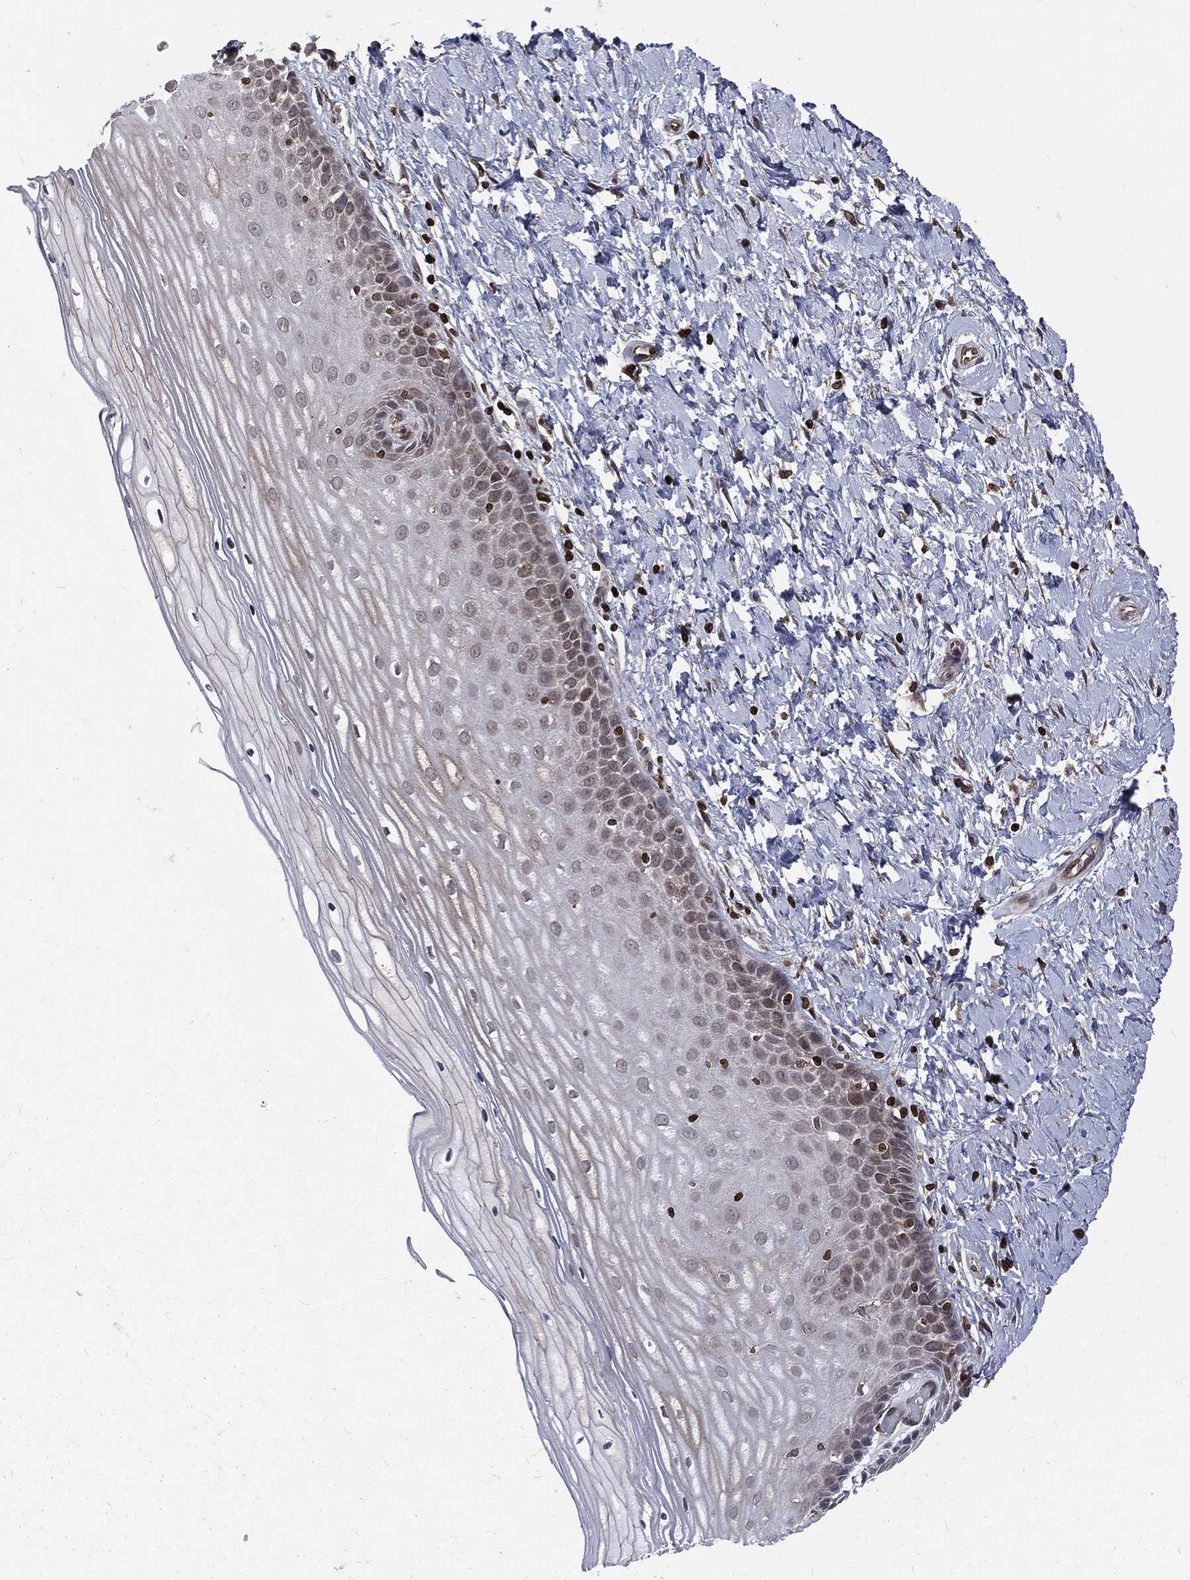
{"staining": {"intensity": "weak", "quantity": "<25%", "location": "cytoplasmic/membranous"}, "tissue": "cervix", "cell_type": "Glandular cells", "image_type": "normal", "snomed": [{"axis": "morphology", "description": "Normal tissue, NOS"}, {"axis": "topography", "description": "Cervix"}], "caption": "Immunohistochemistry histopathology image of unremarkable cervix: human cervix stained with DAB demonstrates no significant protein positivity in glandular cells.", "gene": "LBR", "patient": {"sex": "female", "age": 37}}